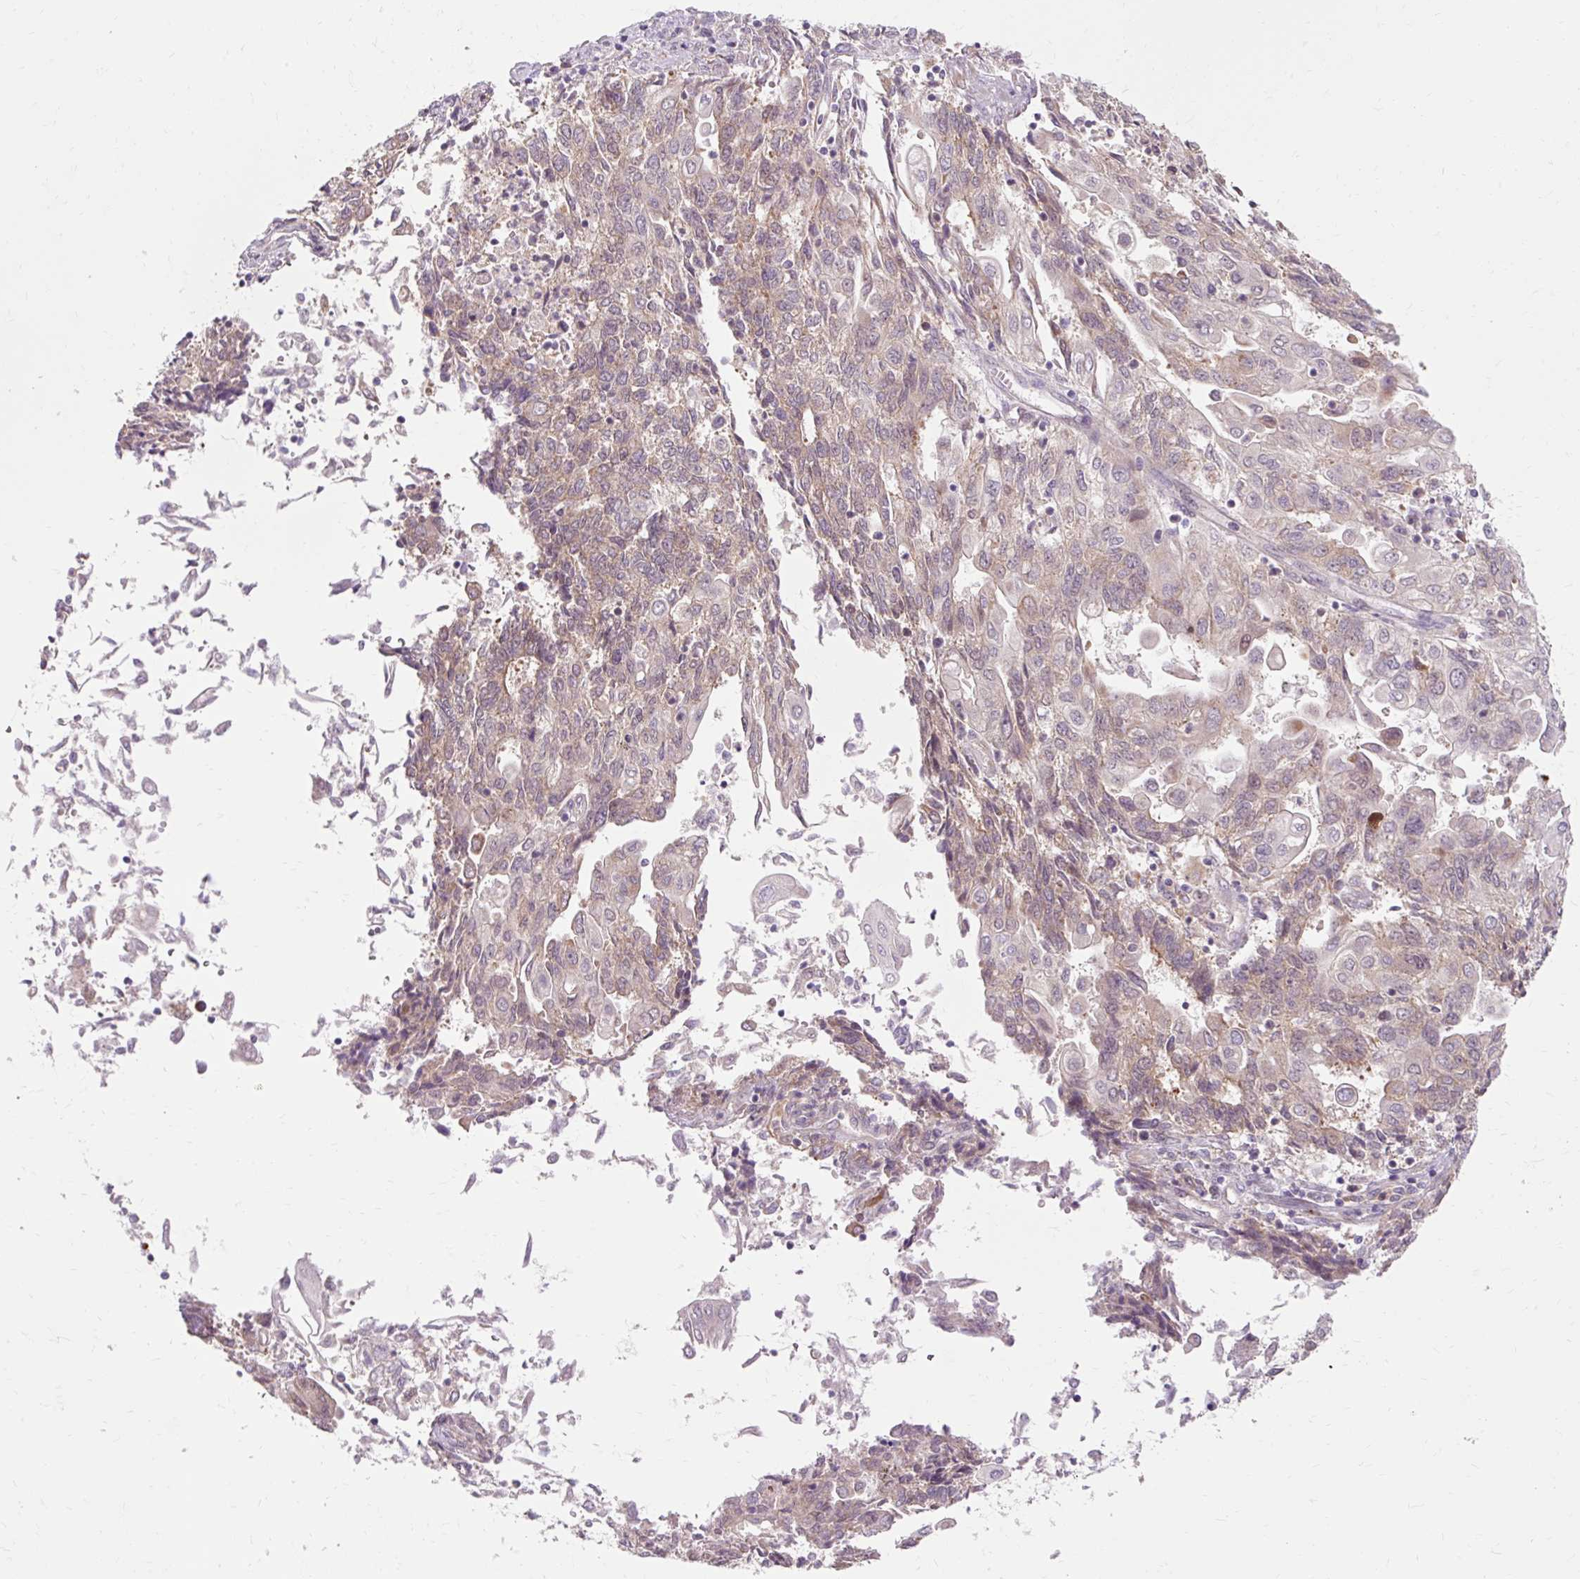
{"staining": {"intensity": "weak", "quantity": "25%-75%", "location": "cytoplasmic/membranous"}, "tissue": "endometrial cancer", "cell_type": "Tumor cells", "image_type": "cancer", "snomed": [{"axis": "morphology", "description": "Adenocarcinoma, NOS"}, {"axis": "topography", "description": "Endometrium"}], "caption": "Endometrial cancer (adenocarcinoma) tissue reveals weak cytoplasmic/membranous expression in about 25%-75% of tumor cells, visualized by immunohistochemistry. (DAB = brown stain, brightfield microscopy at high magnification).", "gene": "GEMIN2", "patient": {"sex": "female", "age": 54}}